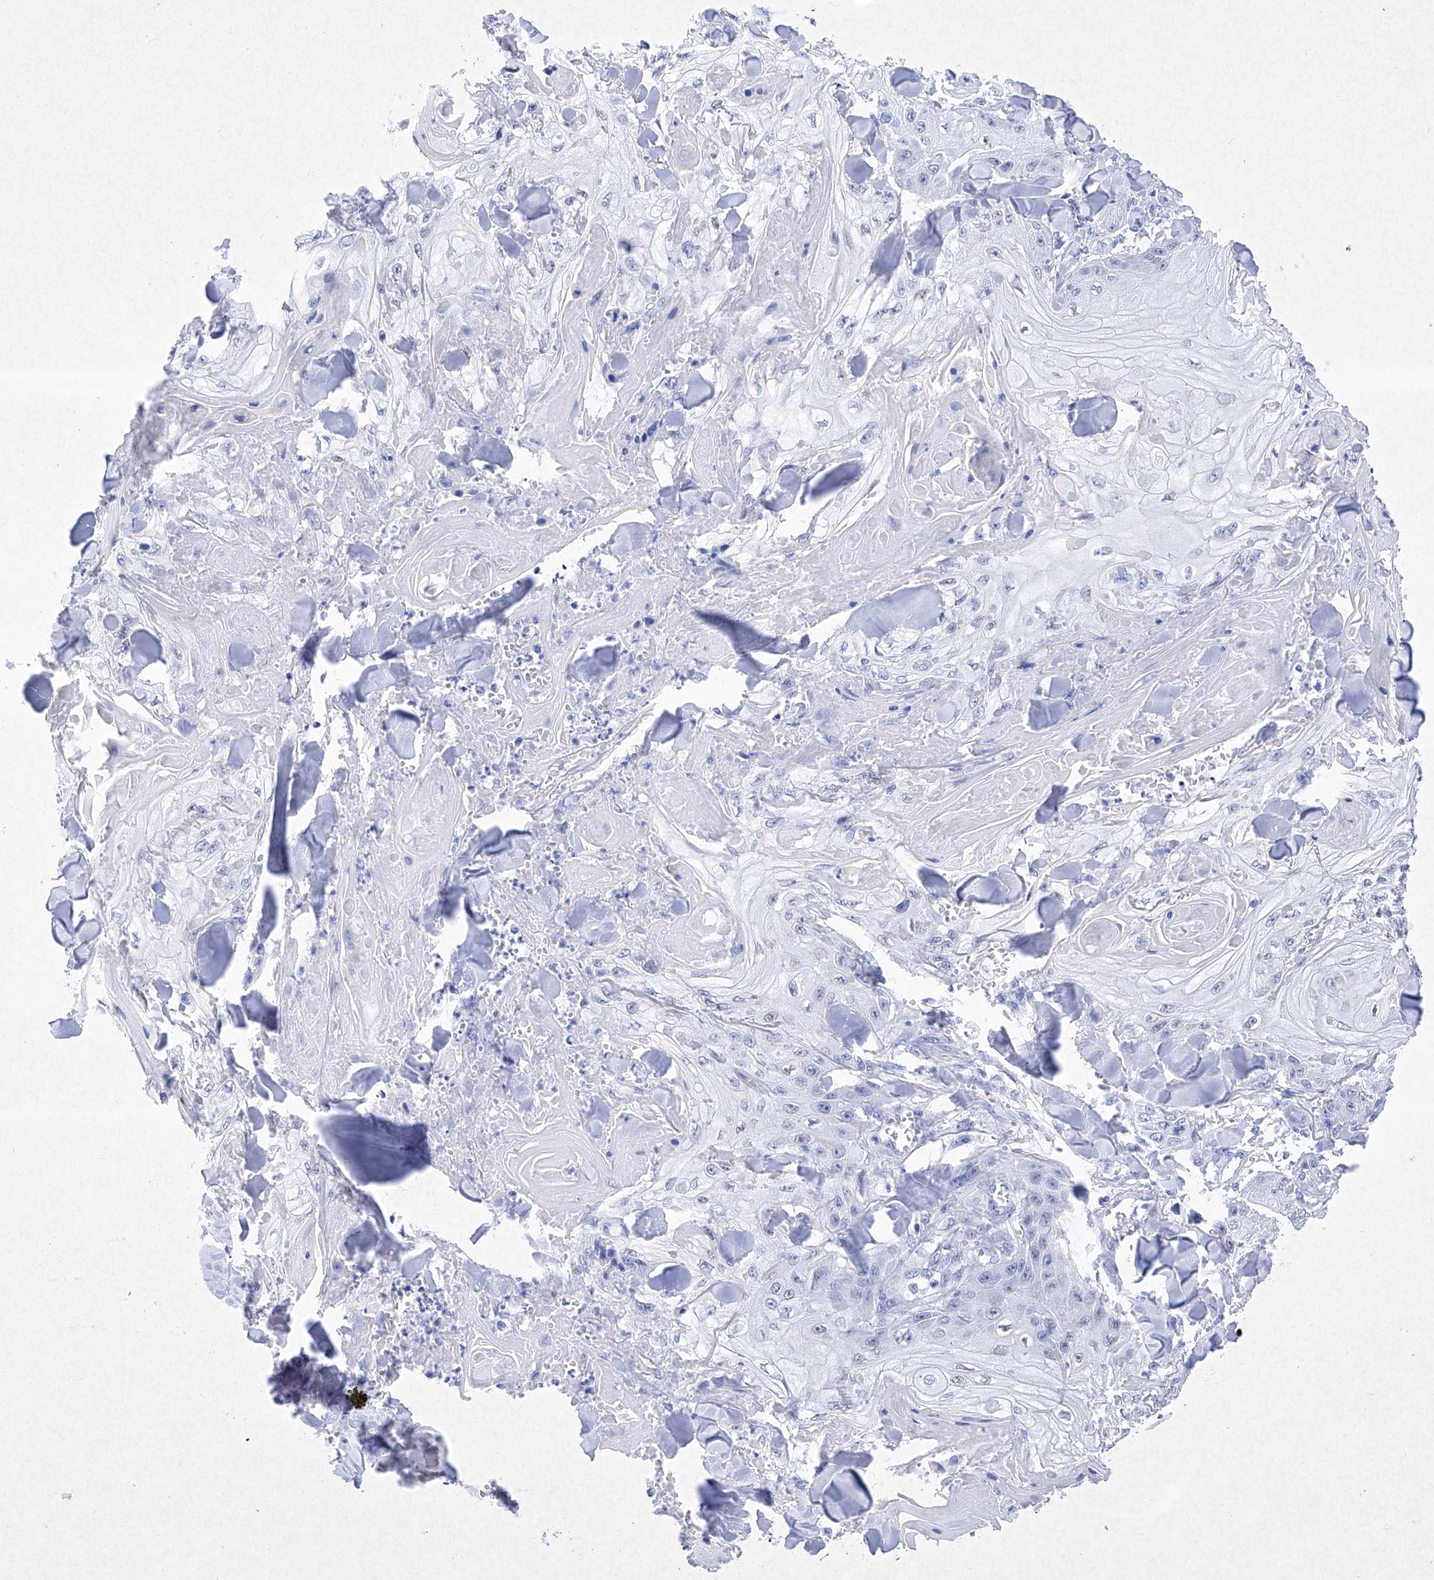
{"staining": {"intensity": "negative", "quantity": "none", "location": "none"}, "tissue": "skin cancer", "cell_type": "Tumor cells", "image_type": "cancer", "snomed": [{"axis": "morphology", "description": "Squamous cell carcinoma, NOS"}, {"axis": "topography", "description": "Skin"}], "caption": "A high-resolution micrograph shows immunohistochemistry staining of squamous cell carcinoma (skin), which demonstrates no significant expression in tumor cells. (DAB immunohistochemistry (IHC) with hematoxylin counter stain).", "gene": "BARX2", "patient": {"sex": "male", "age": 74}}